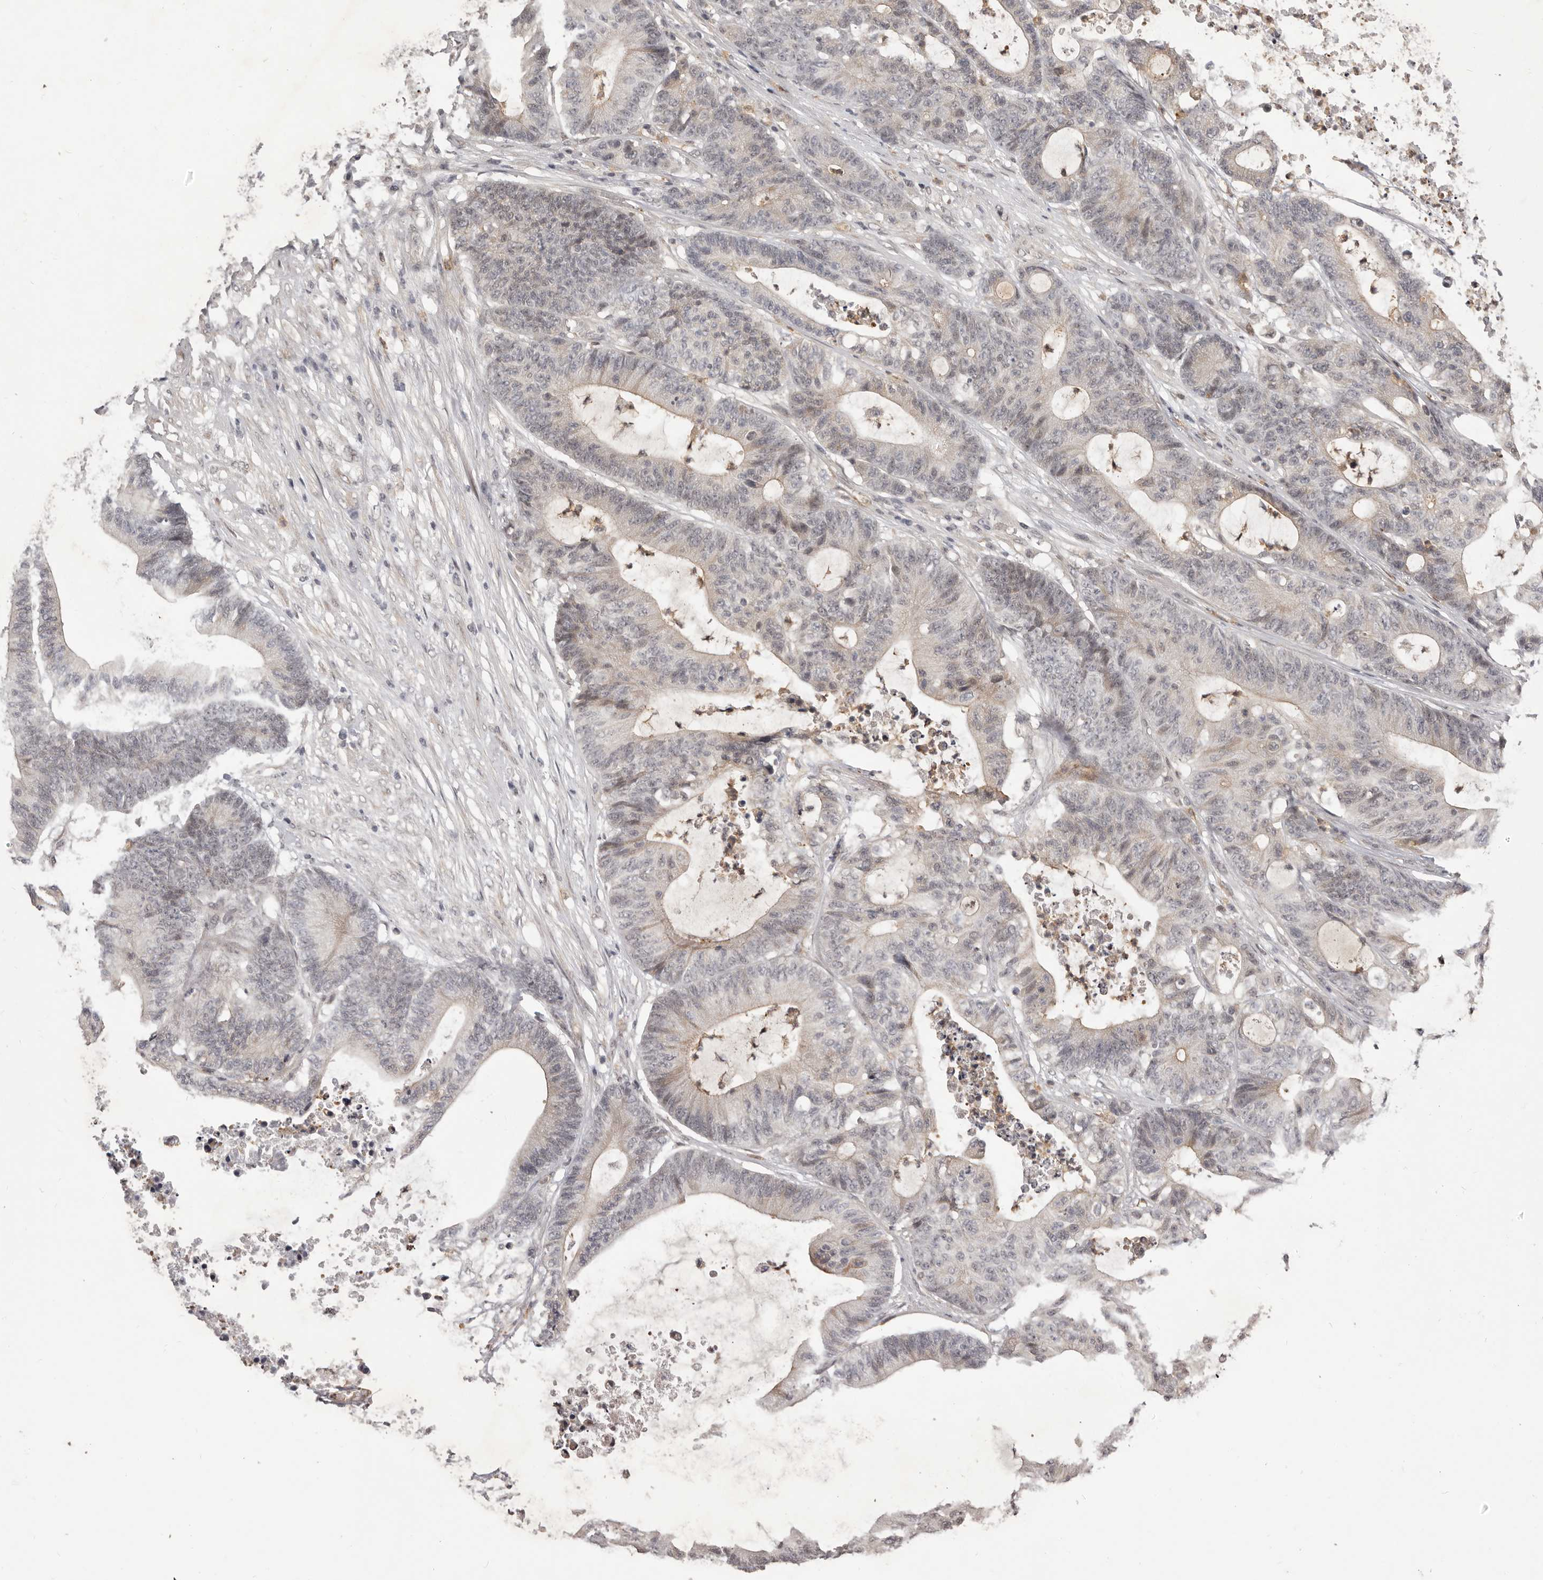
{"staining": {"intensity": "negative", "quantity": "none", "location": "none"}, "tissue": "colorectal cancer", "cell_type": "Tumor cells", "image_type": "cancer", "snomed": [{"axis": "morphology", "description": "Adenocarcinoma, NOS"}, {"axis": "topography", "description": "Colon"}], "caption": "This histopathology image is of adenocarcinoma (colorectal) stained with immunohistochemistry (IHC) to label a protein in brown with the nuclei are counter-stained blue. There is no positivity in tumor cells.", "gene": "RNF2", "patient": {"sex": "female", "age": 84}}